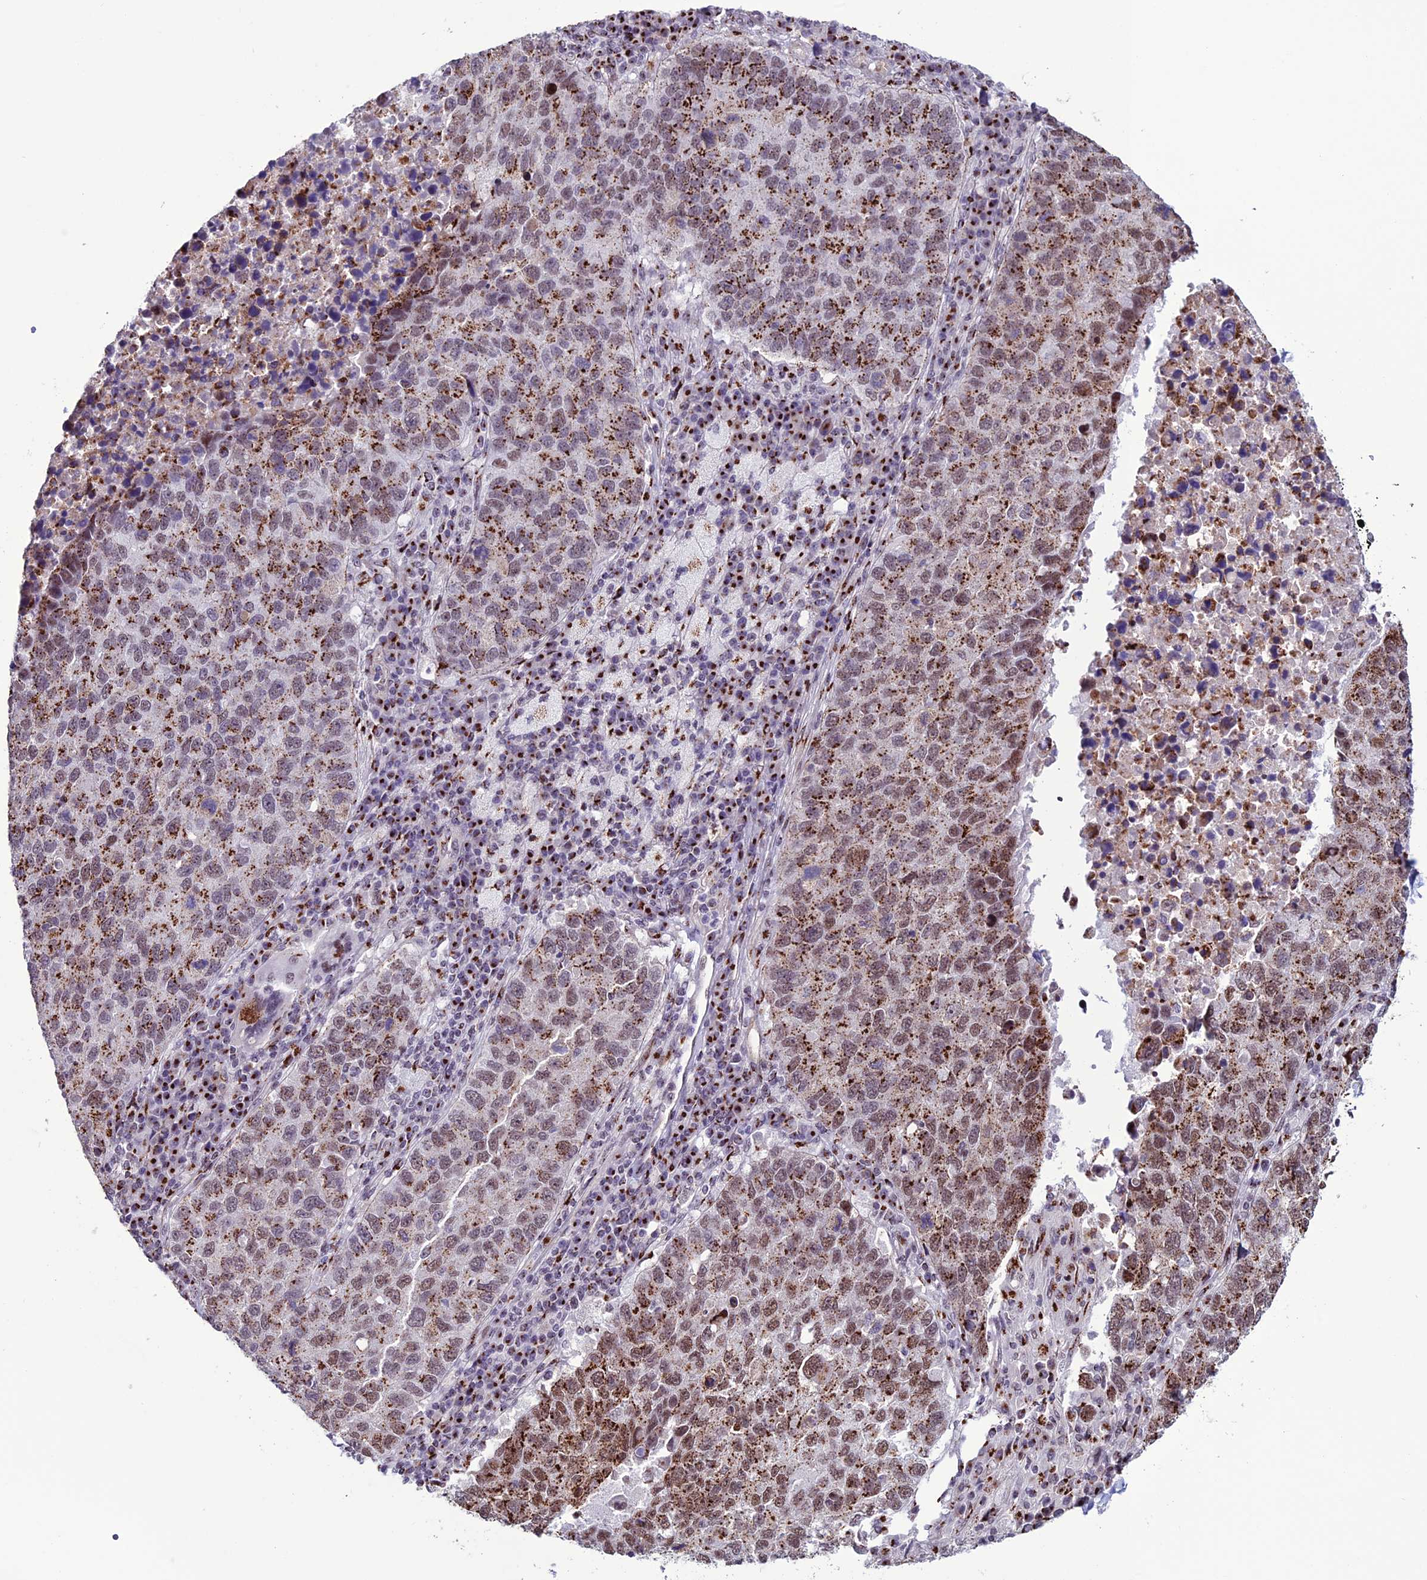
{"staining": {"intensity": "strong", "quantity": ">75%", "location": "cytoplasmic/membranous"}, "tissue": "lung cancer", "cell_type": "Tumor cells", "image_type": "cancer", "snomed": [{"axis": "morphology", "description": "Squamous cell carcinoma, NOS"}, {"axis": "topography", "description": "Lung"}], "caption": "This histopathology image demonstrates immunohistochemistry (IHC) staining of lung squamous cell carcinoma, with high strong cytoplasmic/membranous positivity in approximately >75% of tumor cells.", "gene": "PLEKHA4", "patient": {"sex": "male", "age": 73}}